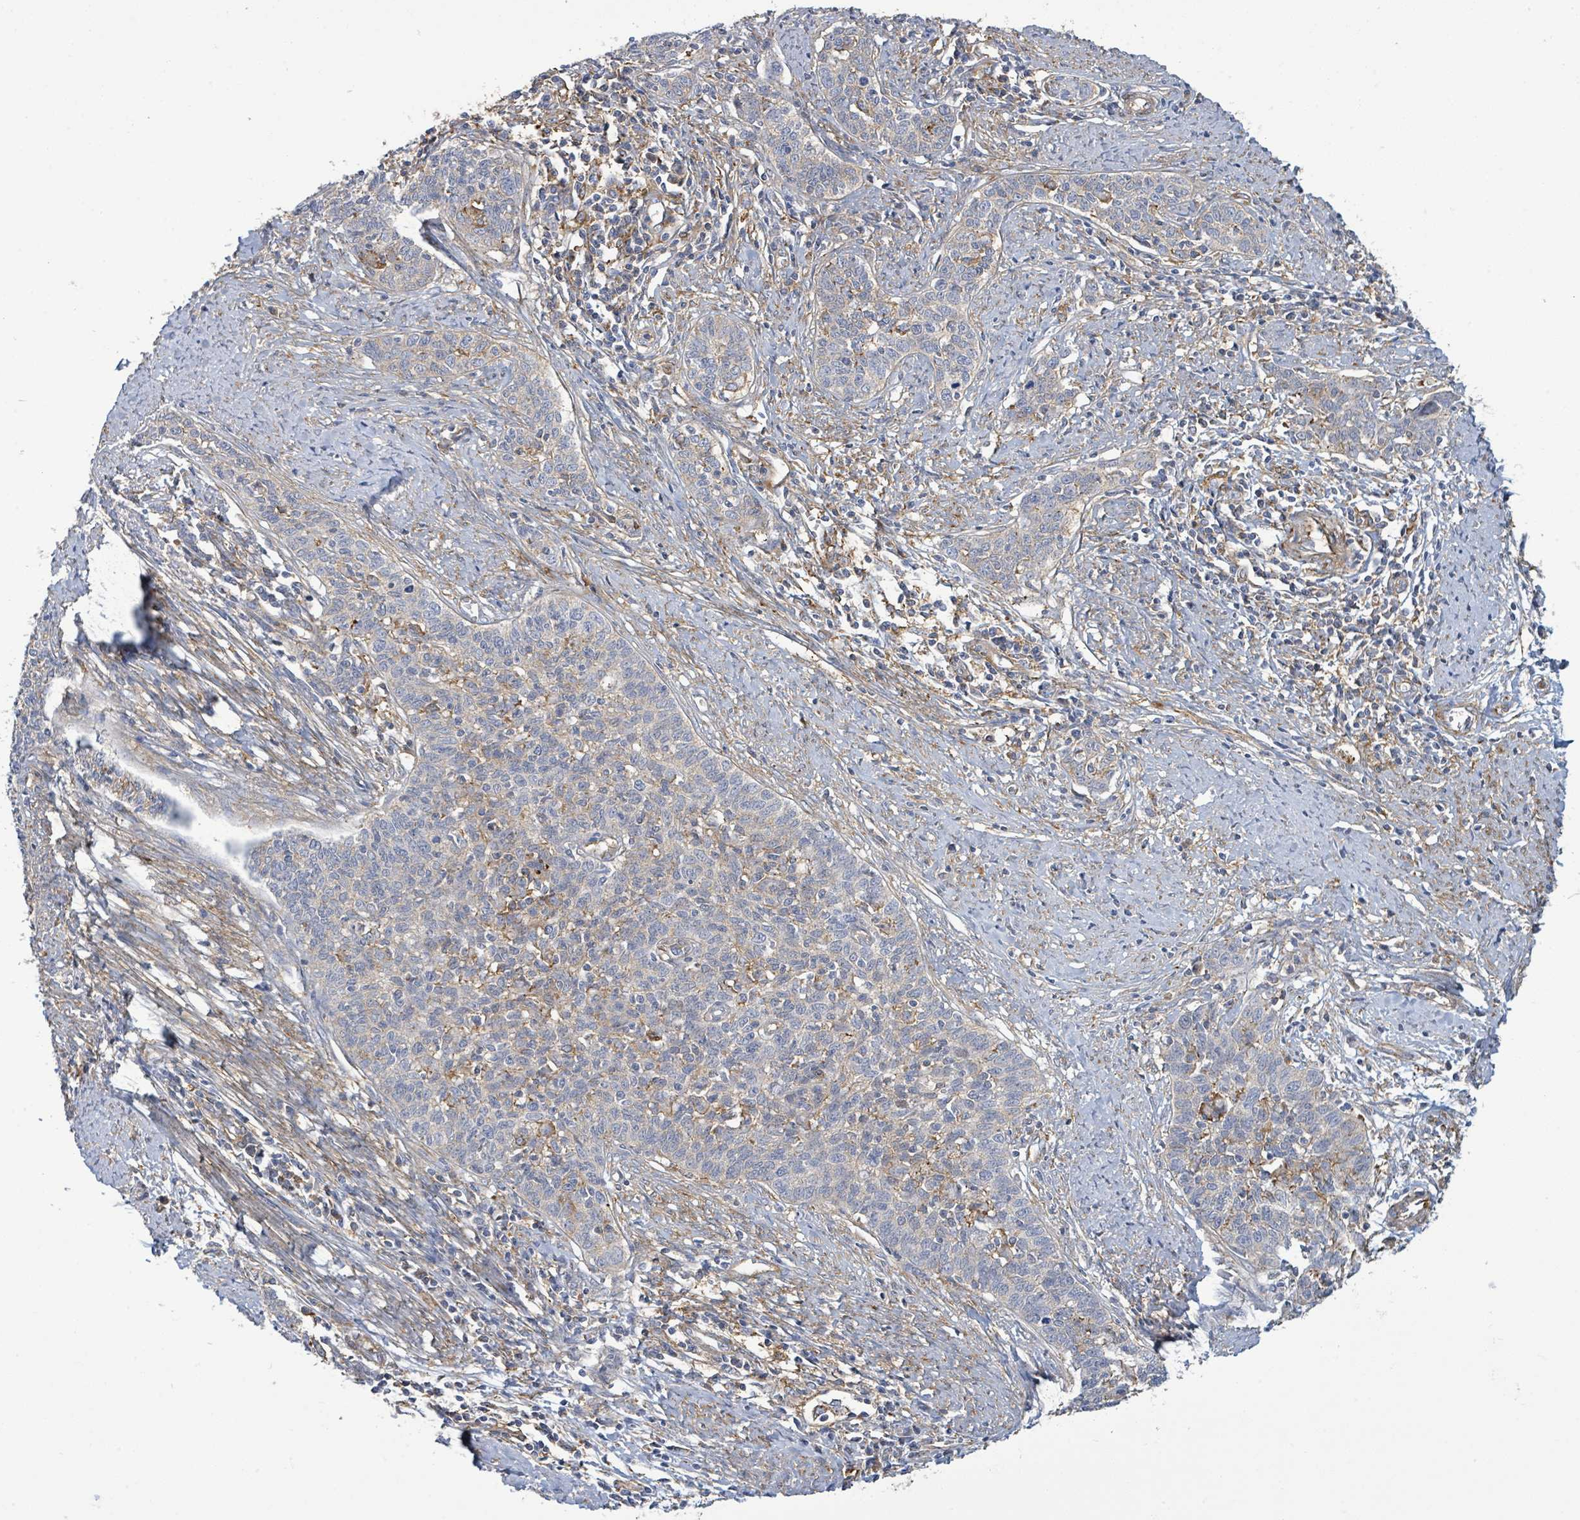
{"staining": {"intensity": "weak", "quantity": "<25%", "location": "cytoplasmic/membranous"}, "tissue": "cervical cancer", "cell_type": "Tumor cells", "image_type": "cancer", "snomed": [{"axis": "morphology", "description": "Squamous cell carcinoma, NOS"}, {"axis": "topography", "description": "Cervix"}], "caption": "There is no significant positivity in tumor cells of cervical cancer (squamous cell carcinoma). (DAB (3,3'-diaminobenzidine) IHC, high magnification).", "gene": "EGFL7", "patient": {"sex": "female", "age": 39}}